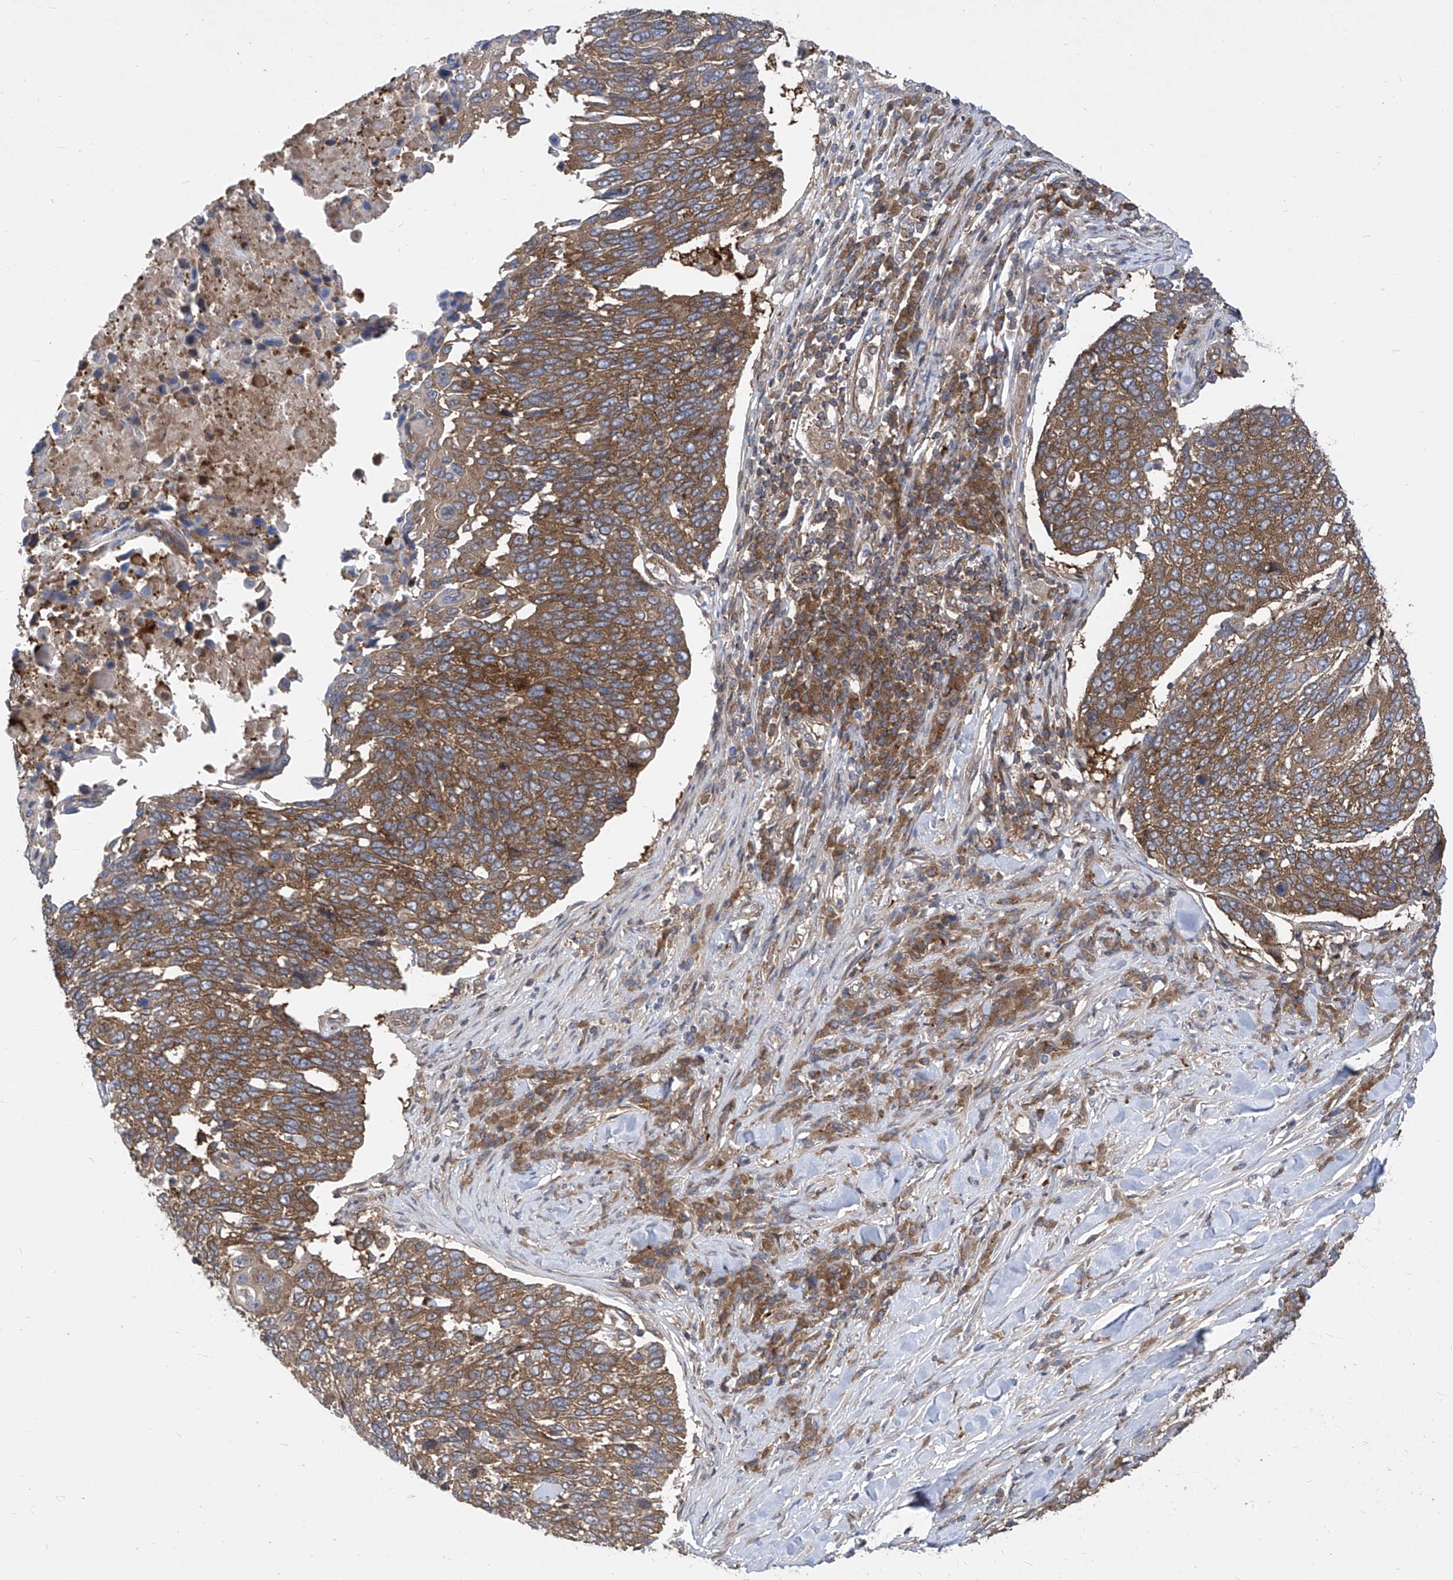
{"staining": {"intensity": "moderate", "quantity": ">75%", "location": "cytoplasmic/membranous"}, "tissue": "lung cancer", "cell_type": "Tumor cells", "image_type": "cancer", "snomed": [{"axis": "morphology", "description": "Squamous cell carcinoma, NOS"}, {"axis": "topography", "description": "Lung"}], "caption": "DAB (3,3'-diaminobenzidine) immunohistochemical staining of human lung squamous cell carcinoma demonstrates moderate cytoplasmic/membranous protein expression in approximately >75% of tumor cells.", "gene": "EIF3M", "patient": {"sex": "male", "age": 66}}